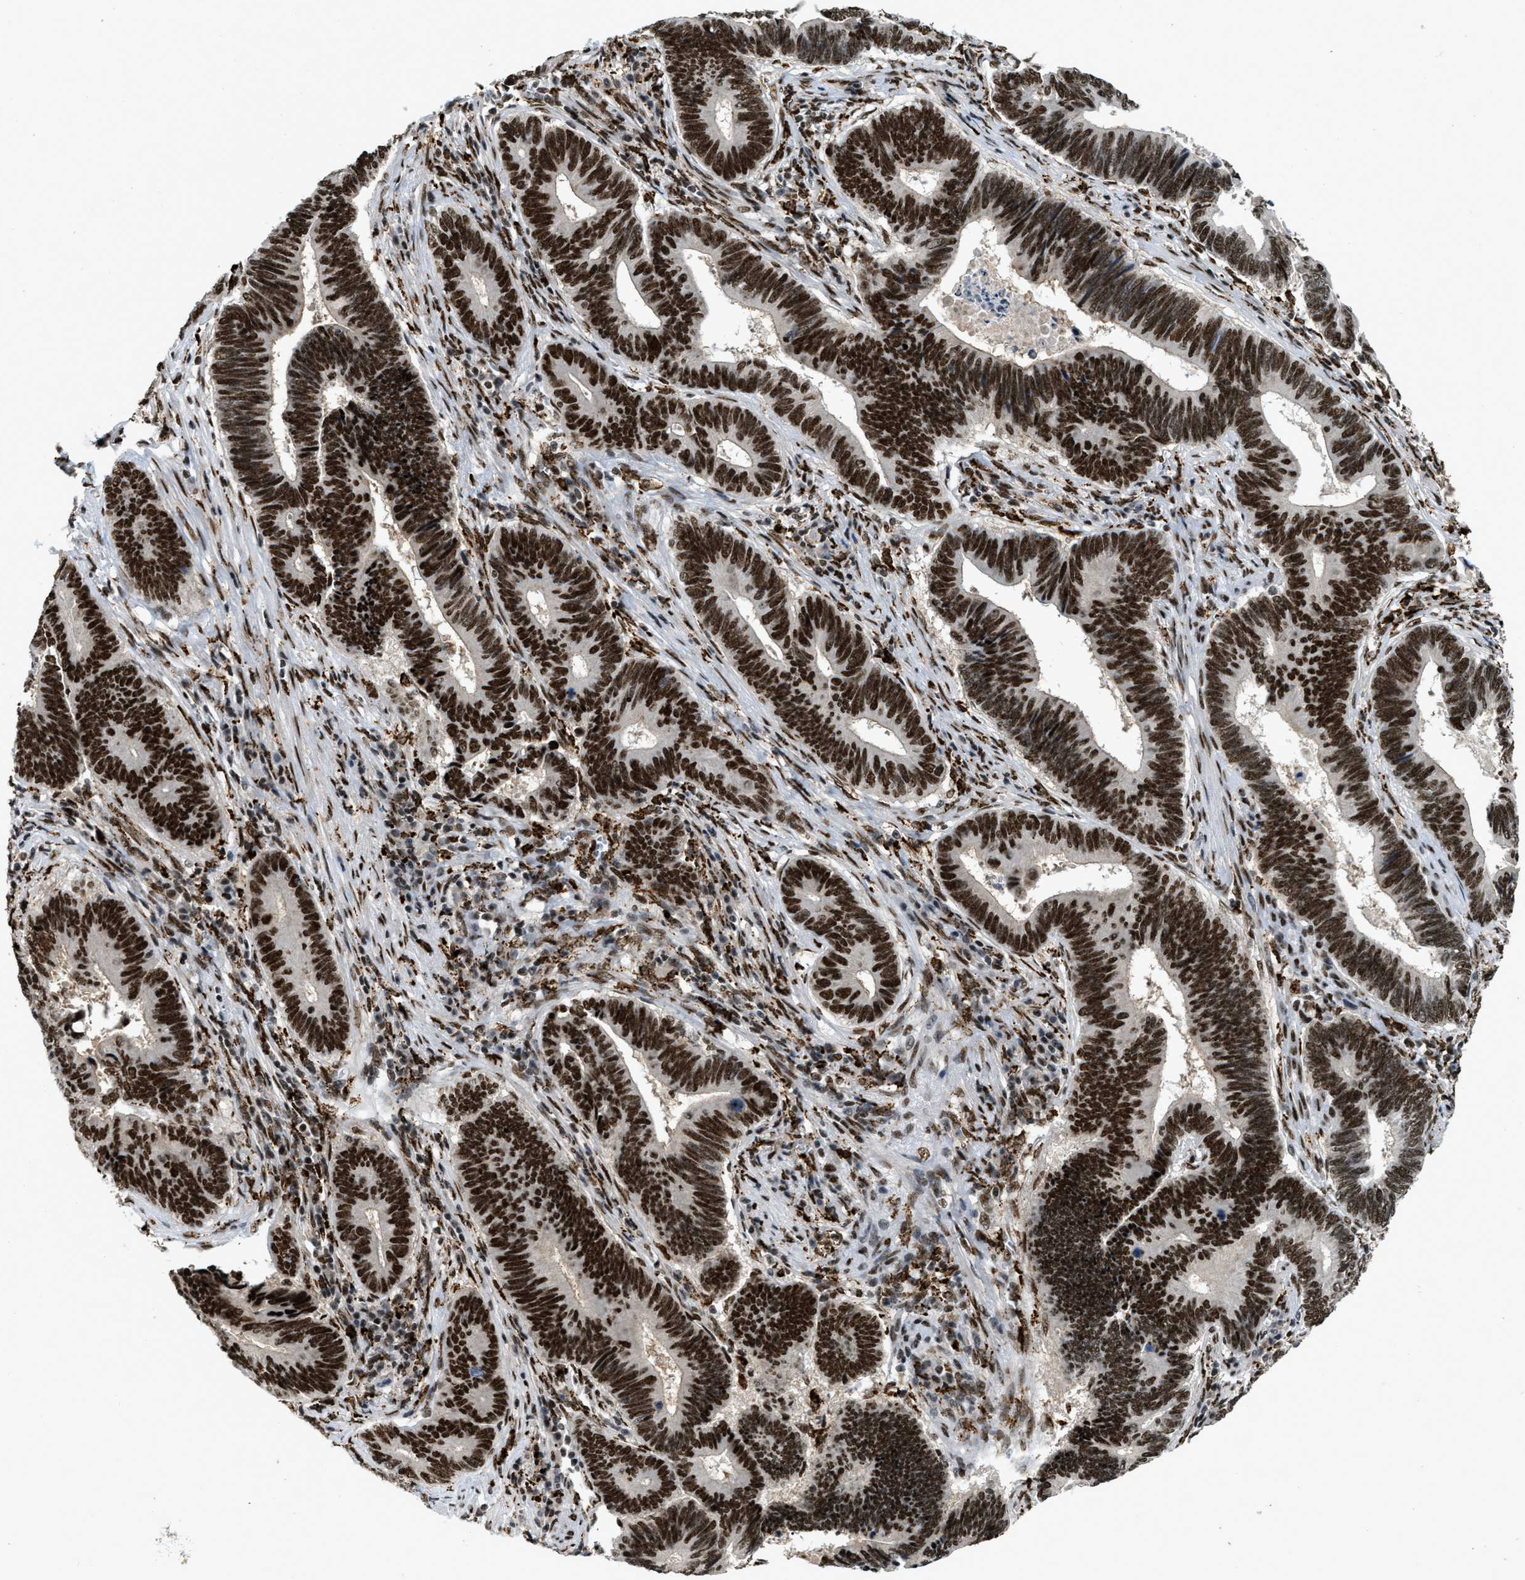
{"staining": {"intensity": "strong", "quantity": ">75%", "location": "nuclear"}, "tissue": "pancreatic cancer", "cell_type": "Tumor cells", "image_type": "cancer", "snomed": [{"axis": "morphology", "description": "Adenocarcinoma, NOS"}, {"axis": "topography", "description": "Pancreas"}], "caption": "Adenocarcinoma (pancreatic) tissue displays strong nuclear staining in about >75% of tumor cells, visualized by immunohistochemistry.", "gene": "NUMA1", "patient": {"sex": "female", "age": 70}}